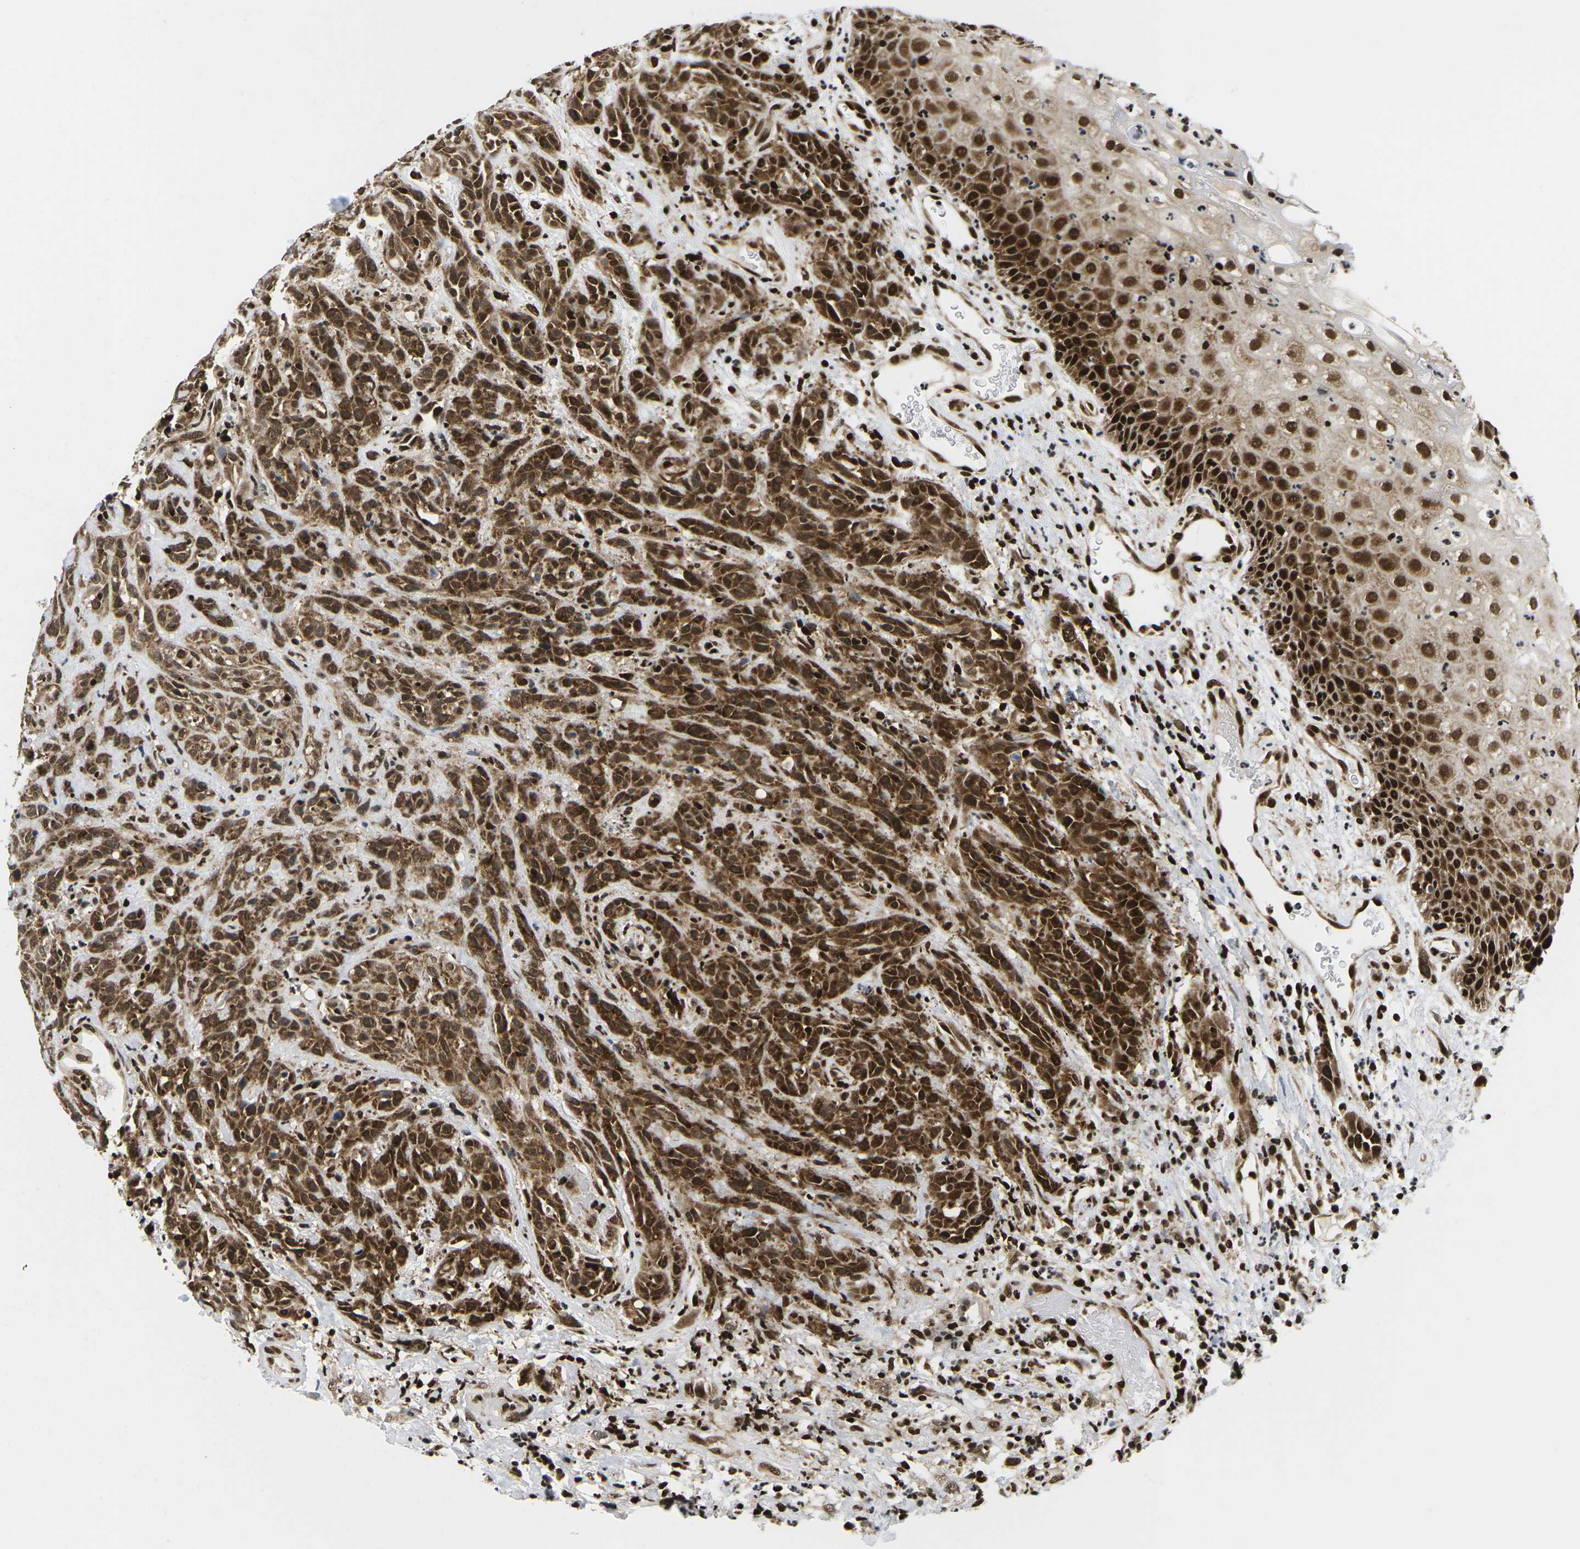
{"staining": {"intensity": "strong", "quantity": ">75%", "location": "cytoplasmic/membranous,nuclear"}, "tissue": "head and neck cancer", "cell_type": "Tumor cells", "image_type": "cancer", "snomed": [{"axis": "morphology", "description": "Normal tissue, NOS"}, {"axis": "morphology", "description": "Squamous cell carcinoma, NOS"}, {"axis": "topography", "description": "Cartilage tissue"}, {"axis": "topography", "description": "Head-Neck"}], "caption": "Head and neck cancer stained for a protein reveals strong cytoplasmic/membranous and nuclear positivity in tumor cells.", "gene": "CELF1", "patient": {"sex": "male", "age": 62}}